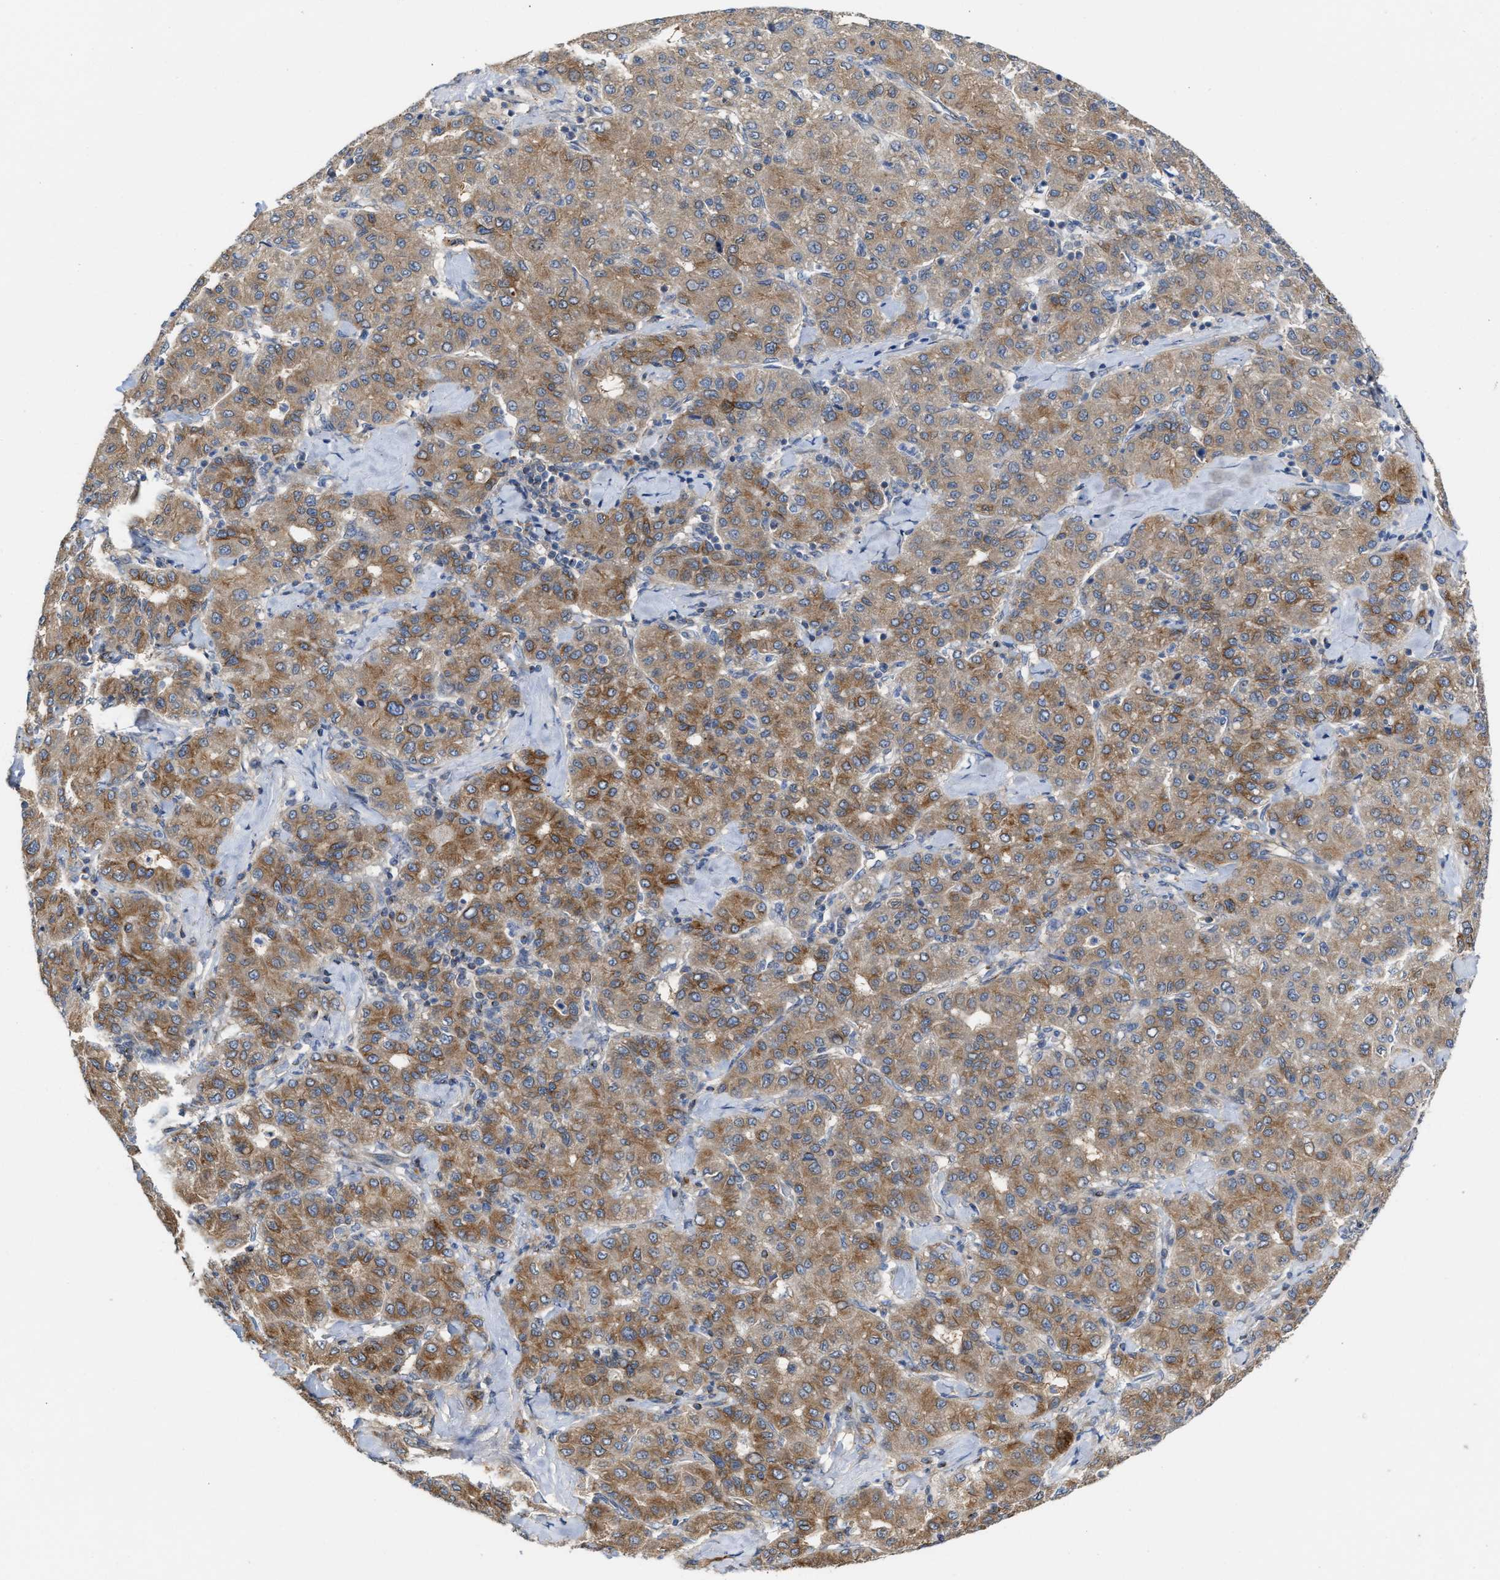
{"staining": {"intensity": "moderate", "quantity": "25%-75%", "location": "cytoplasmic/membranous"}, "tissue": "liver cancer", "cell_type": "Tumor cells", "image_type": "cancer", "snomed": [{"axis": "morphology", "description": "Carcinoma, Hepatocellular, NOS"}, {"axis": "topography", "description": "Liver"}], "caption": "Protein analysis of liver cancer tissue displays moderate cytoplasmic/membranous positivity in approximately 25%-75% of tumor cells.", "gene": "BBLN", "patient": {"sex": "male", "age": 65}}